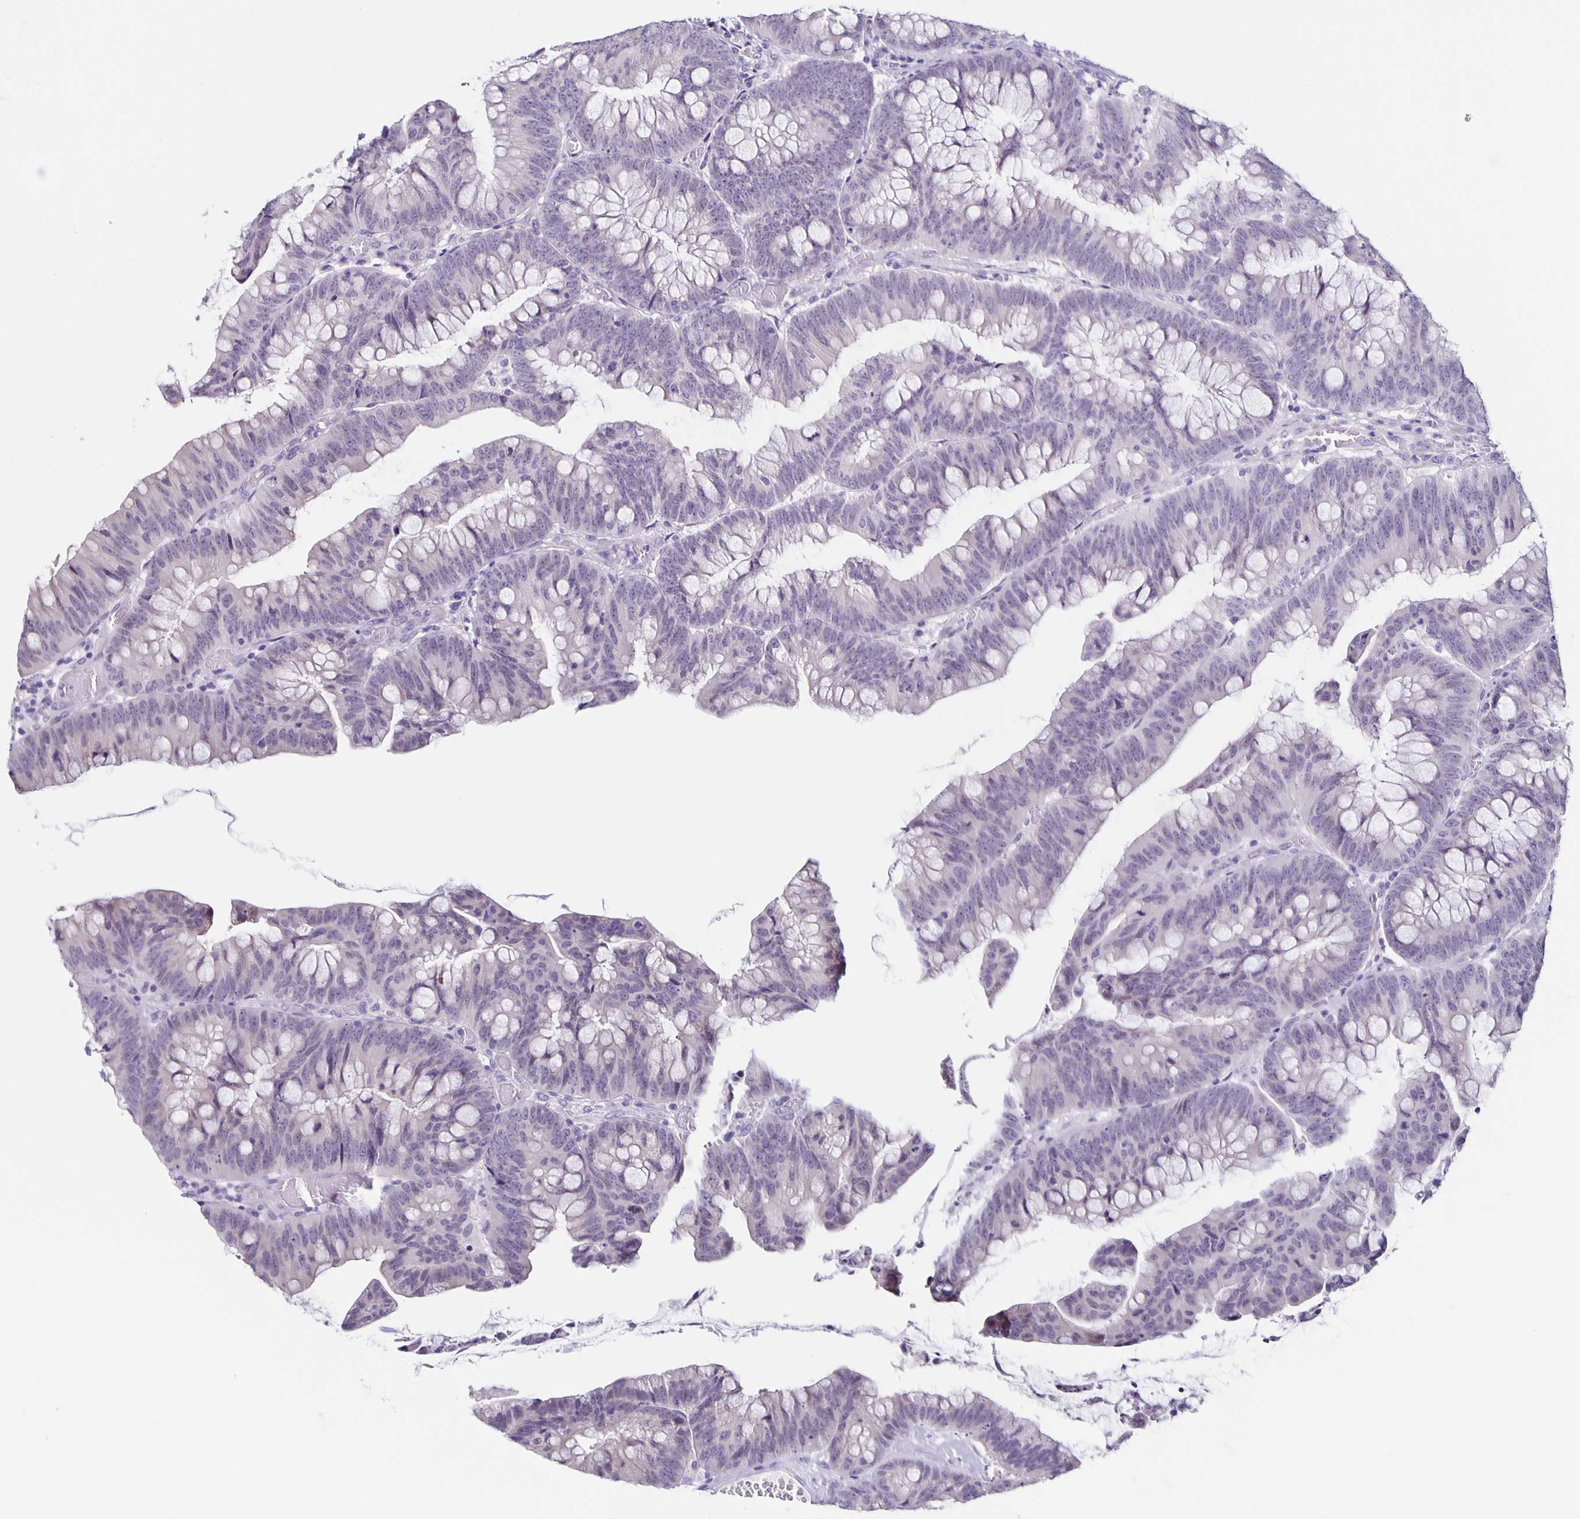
{"staining": {"intensity": "negative", "quantity": "none", "location": "none"}, "tissue": "colorectal cancer", "cell_type": "Tumor cells", "image_type": "cancer", "snomed": [{"axis": "morphology", "description": "Adenocarcinoma, NOS"}, {"axis": "topography", "description": "Colon"}], "caption": "The image demonstrates no staining of tumor cells in colorectal cancer. (DAB immunohistochemistry (IHC) with hematoxylin counter stain).", "gene": "SLC12A3", "patient": {"sex": "male", "age": 62}}